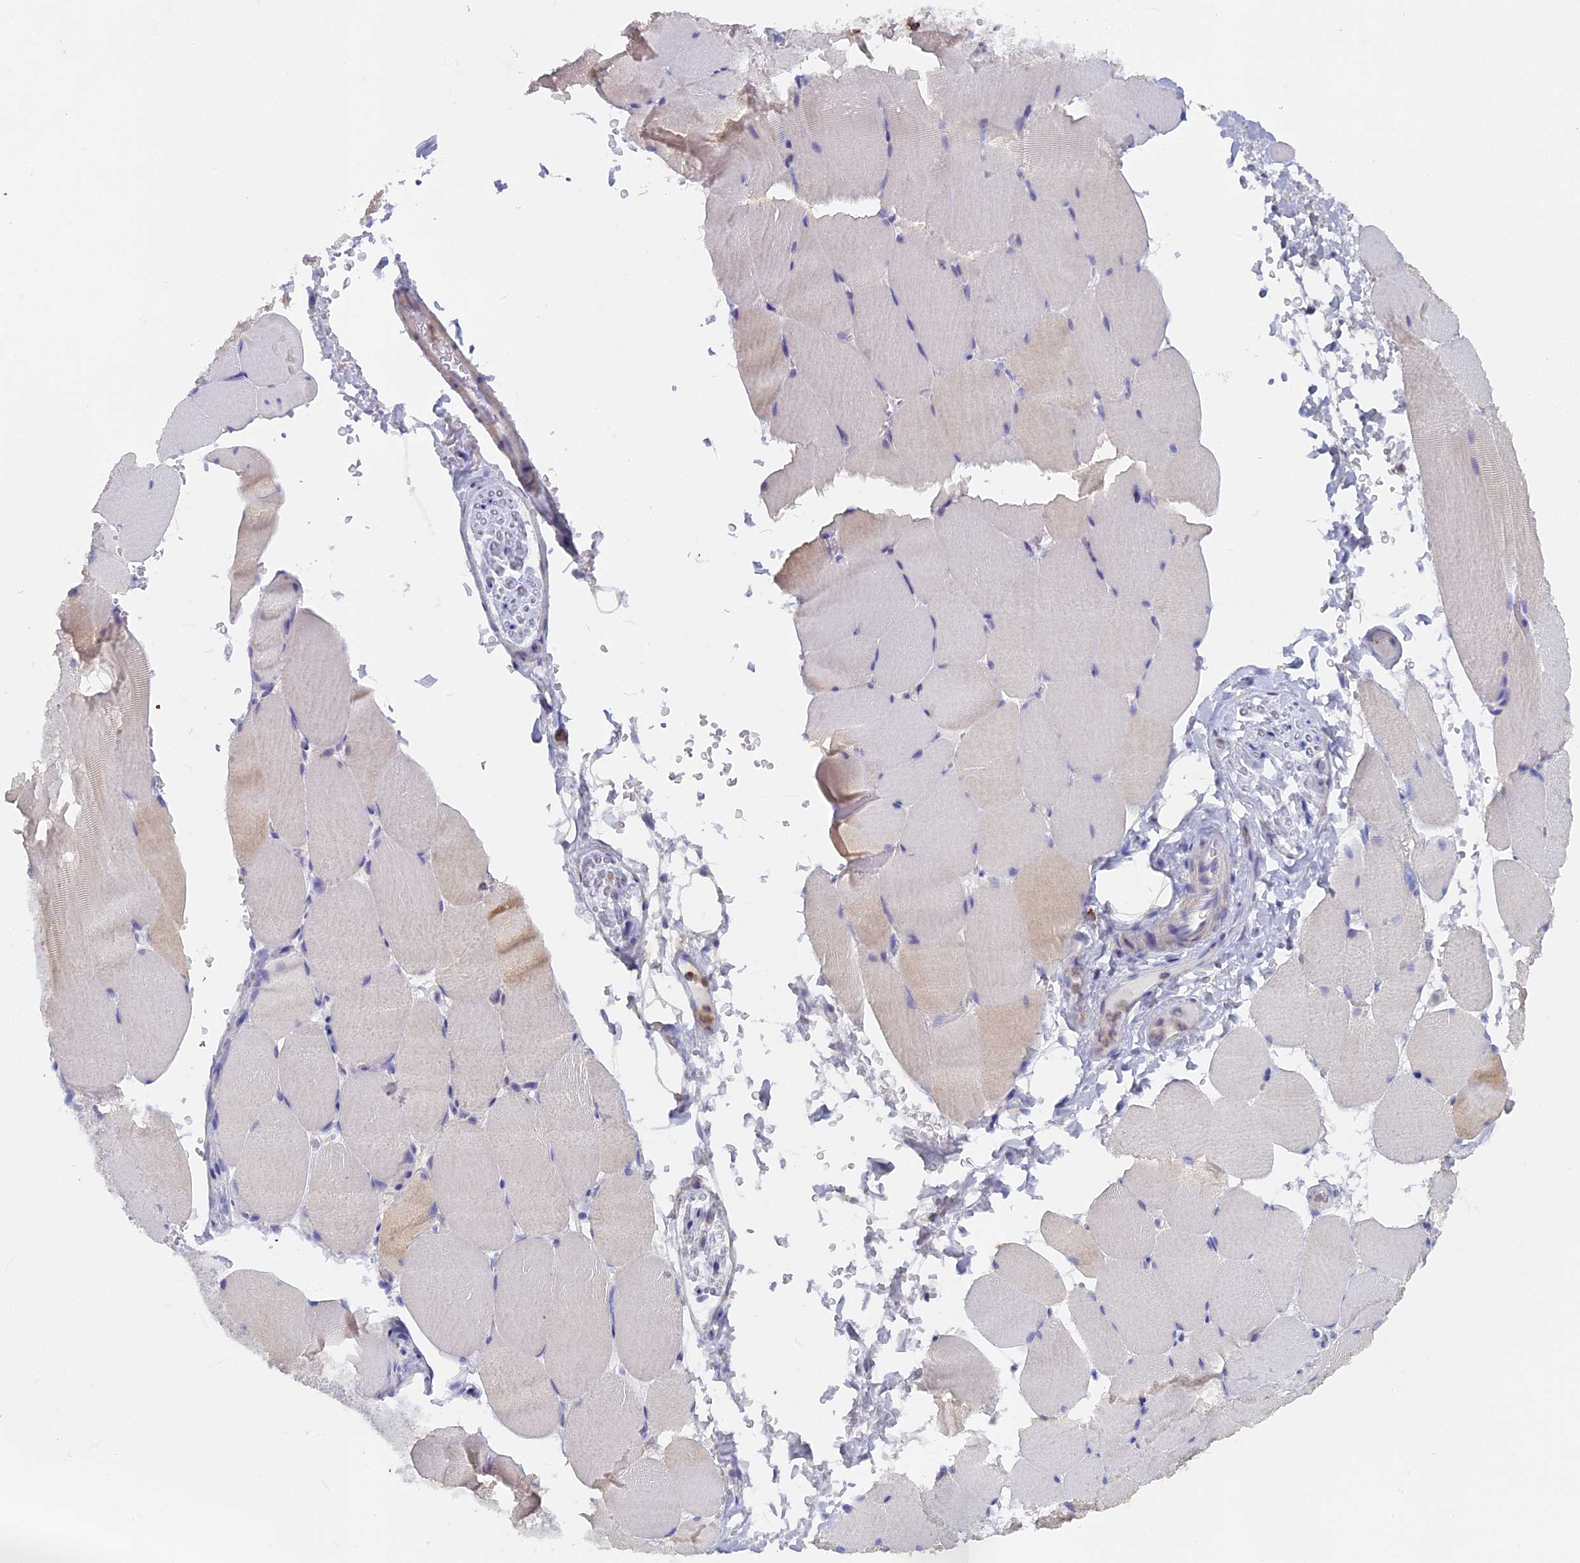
{"staining": {"intensity": "negative", "quantity": "none", "location": "none"}, "tissue": "skeletal muscle", "cell_type": "Myocytes", "image_type": "normal", "snomed": [{"axis": "morphology", "description": "Normal tissue, NOS"}, {"axis": "topography", "description": "Skeletal muscle"}, {"axis": "topography", "description": "Parathyroid gland"}], "caption": "Human skeletal muscle stained for a protein using immunohistochemistry (IHC) displays no staining in myocytes.", "gene": "ABI3BP", "patient": {"sex": "female", "age": 37}}